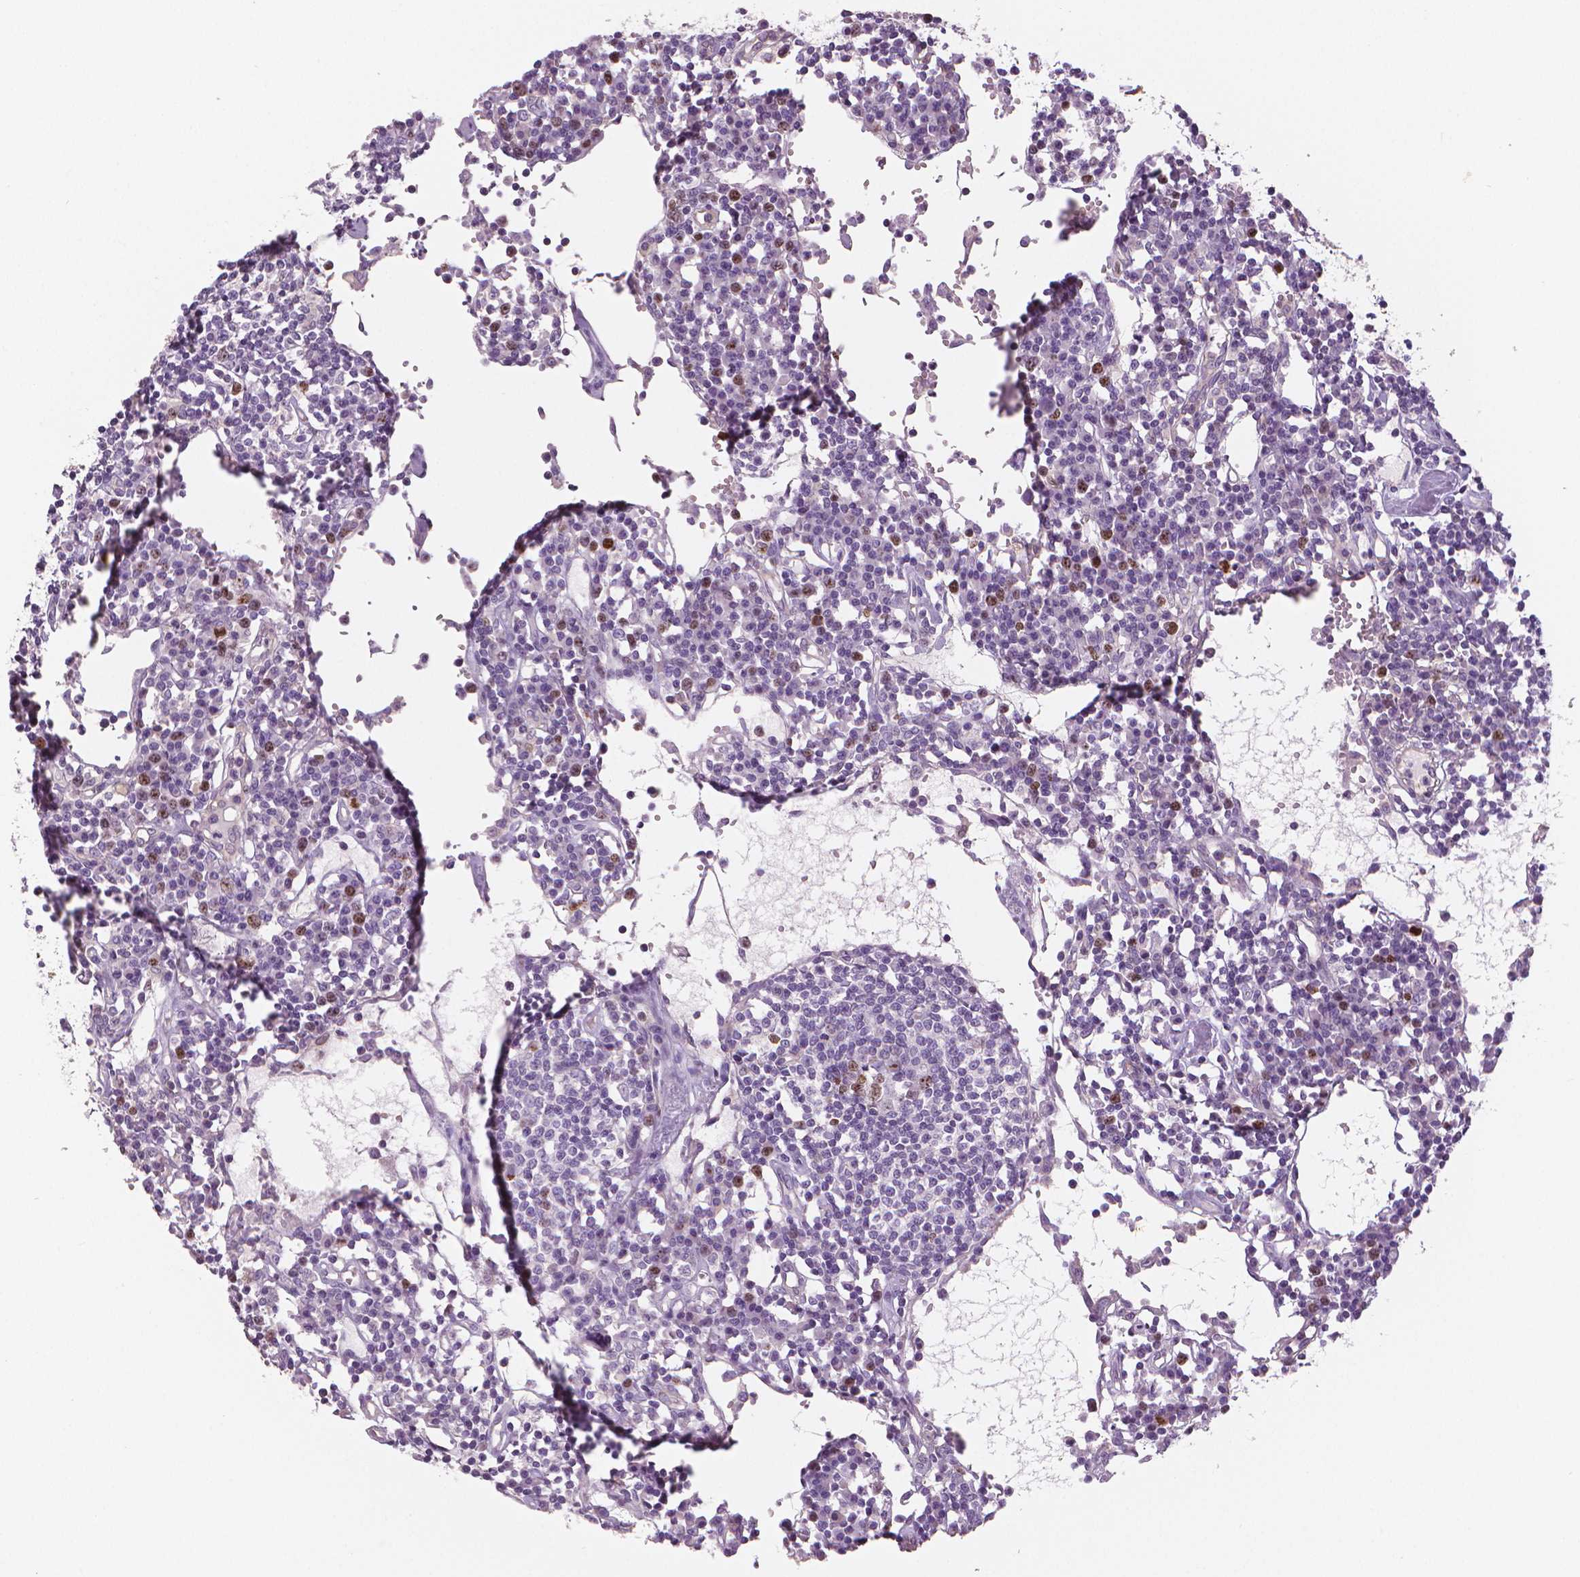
{"staining": {"intensity": "moderate", "quantity": "25%-75%", "location": "nuclear"}, "tissue": "lymph node", "cell_type": "Germinal center cells", "image_type": "normal", "snomed": [{"axis": "morphology", "description": "Normal tissue, NOS"}, {"axis": "topography", "description": "Lymph node"}], "caption": "Immunohistochemical staining of unremarkable lymph node displays moderate nuclear protein staining in about 25%-75% of germinal center cells.", "gene": "MKI67", "patient": {"sex": "female", "age": 78}}